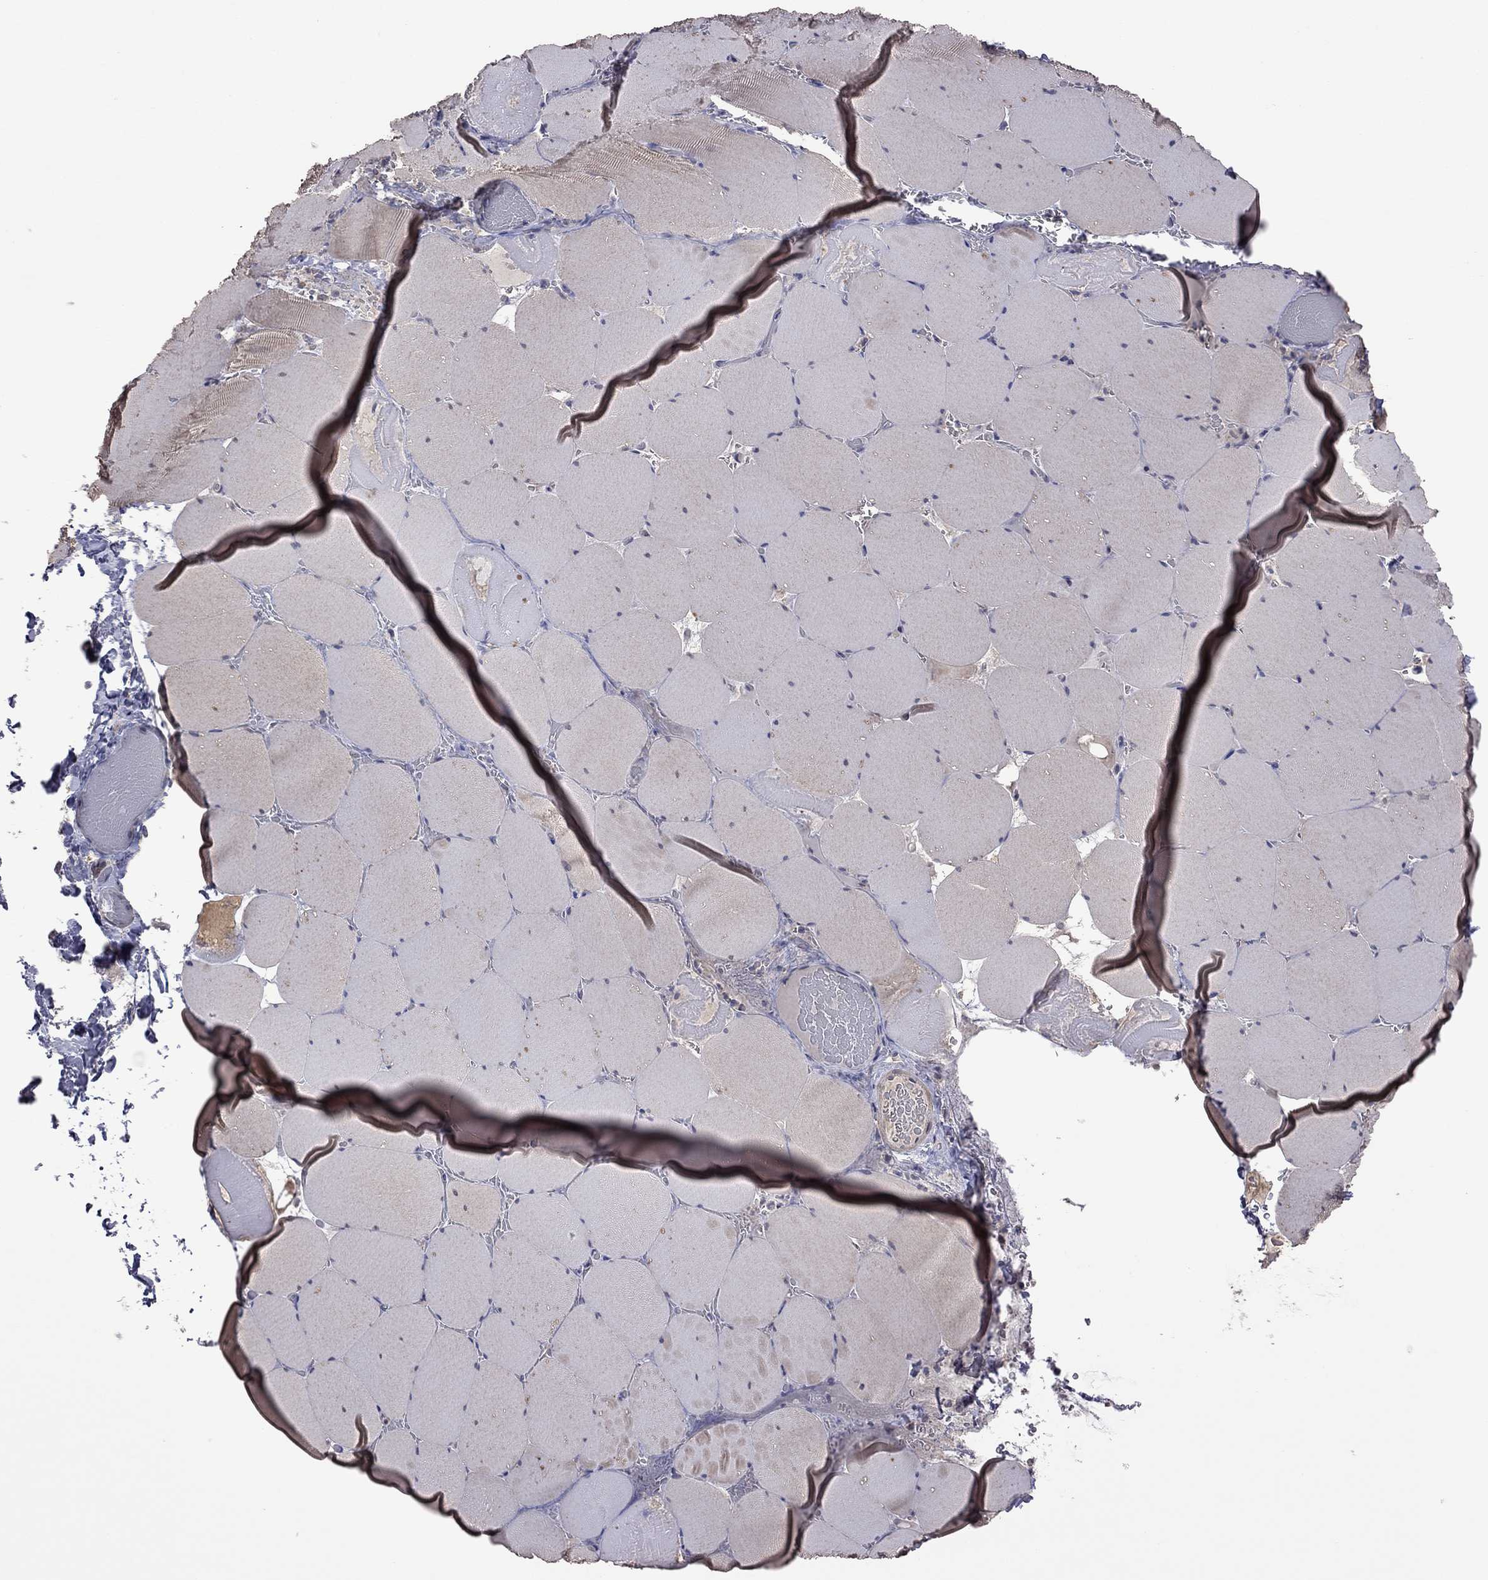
{"staining": {"intensity": "weak", "quantity": "25%-75%", "location": "cytoplasmic/membranous"}, "tissue": "skeletal muscle", "cell_type": "Myocytes", "image_type": "normal", "snomed": [{"axis": "morphology", "description": "Normal tissue, NOS"}, {"axis": "morphology", "description": "Malignant melanoma, Metastatic site"}, {"axis": "topography", "description": "Skeletal muscle"}], "caption": "Weak cytoplasmic/membranous positivity is seen in about 25%-75% of myocytes in normal skeletal muscle.", "gene": "TSNARE1", "patient": {"sex": "male", "age": 50}}